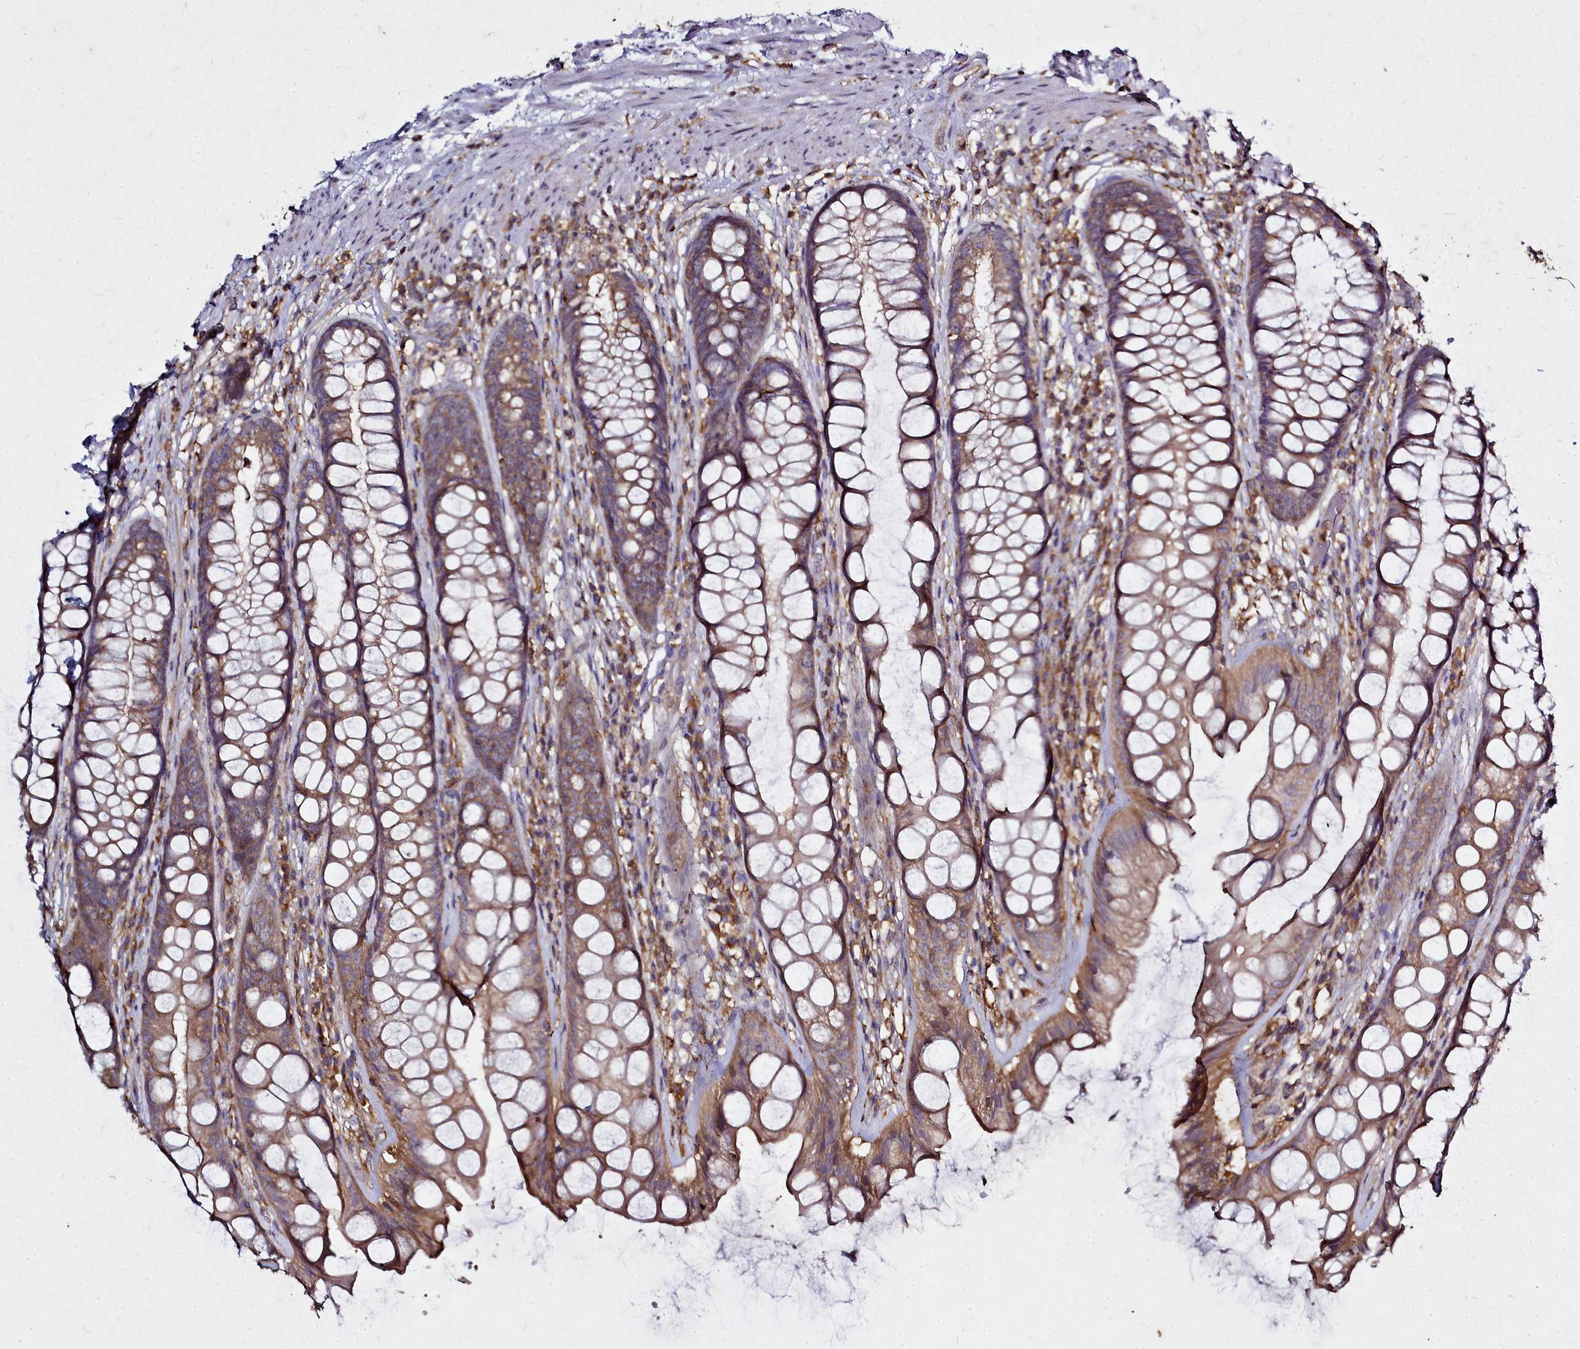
{"staining": {"intensity": "moderate", "quantity": ">75%", "location": "cytoplasmic/membranous"}, "tissue": "rectum", "cell_type": "Glandular cells", "image_type": "normal", "snomed": [{"axis": "morphology", "description": "Normal tissue, NOS"}, {"axis": "topography", "description": "Rectum"}], "caption": "Unremarkable rectum reveals moderate cytoplasmic/membranous expression in approximately >75% of glandular cells, visualized by immunohistochemistry.", "gene": "NCKAP1L", "patient": {"sex": "male", "age": 74}}